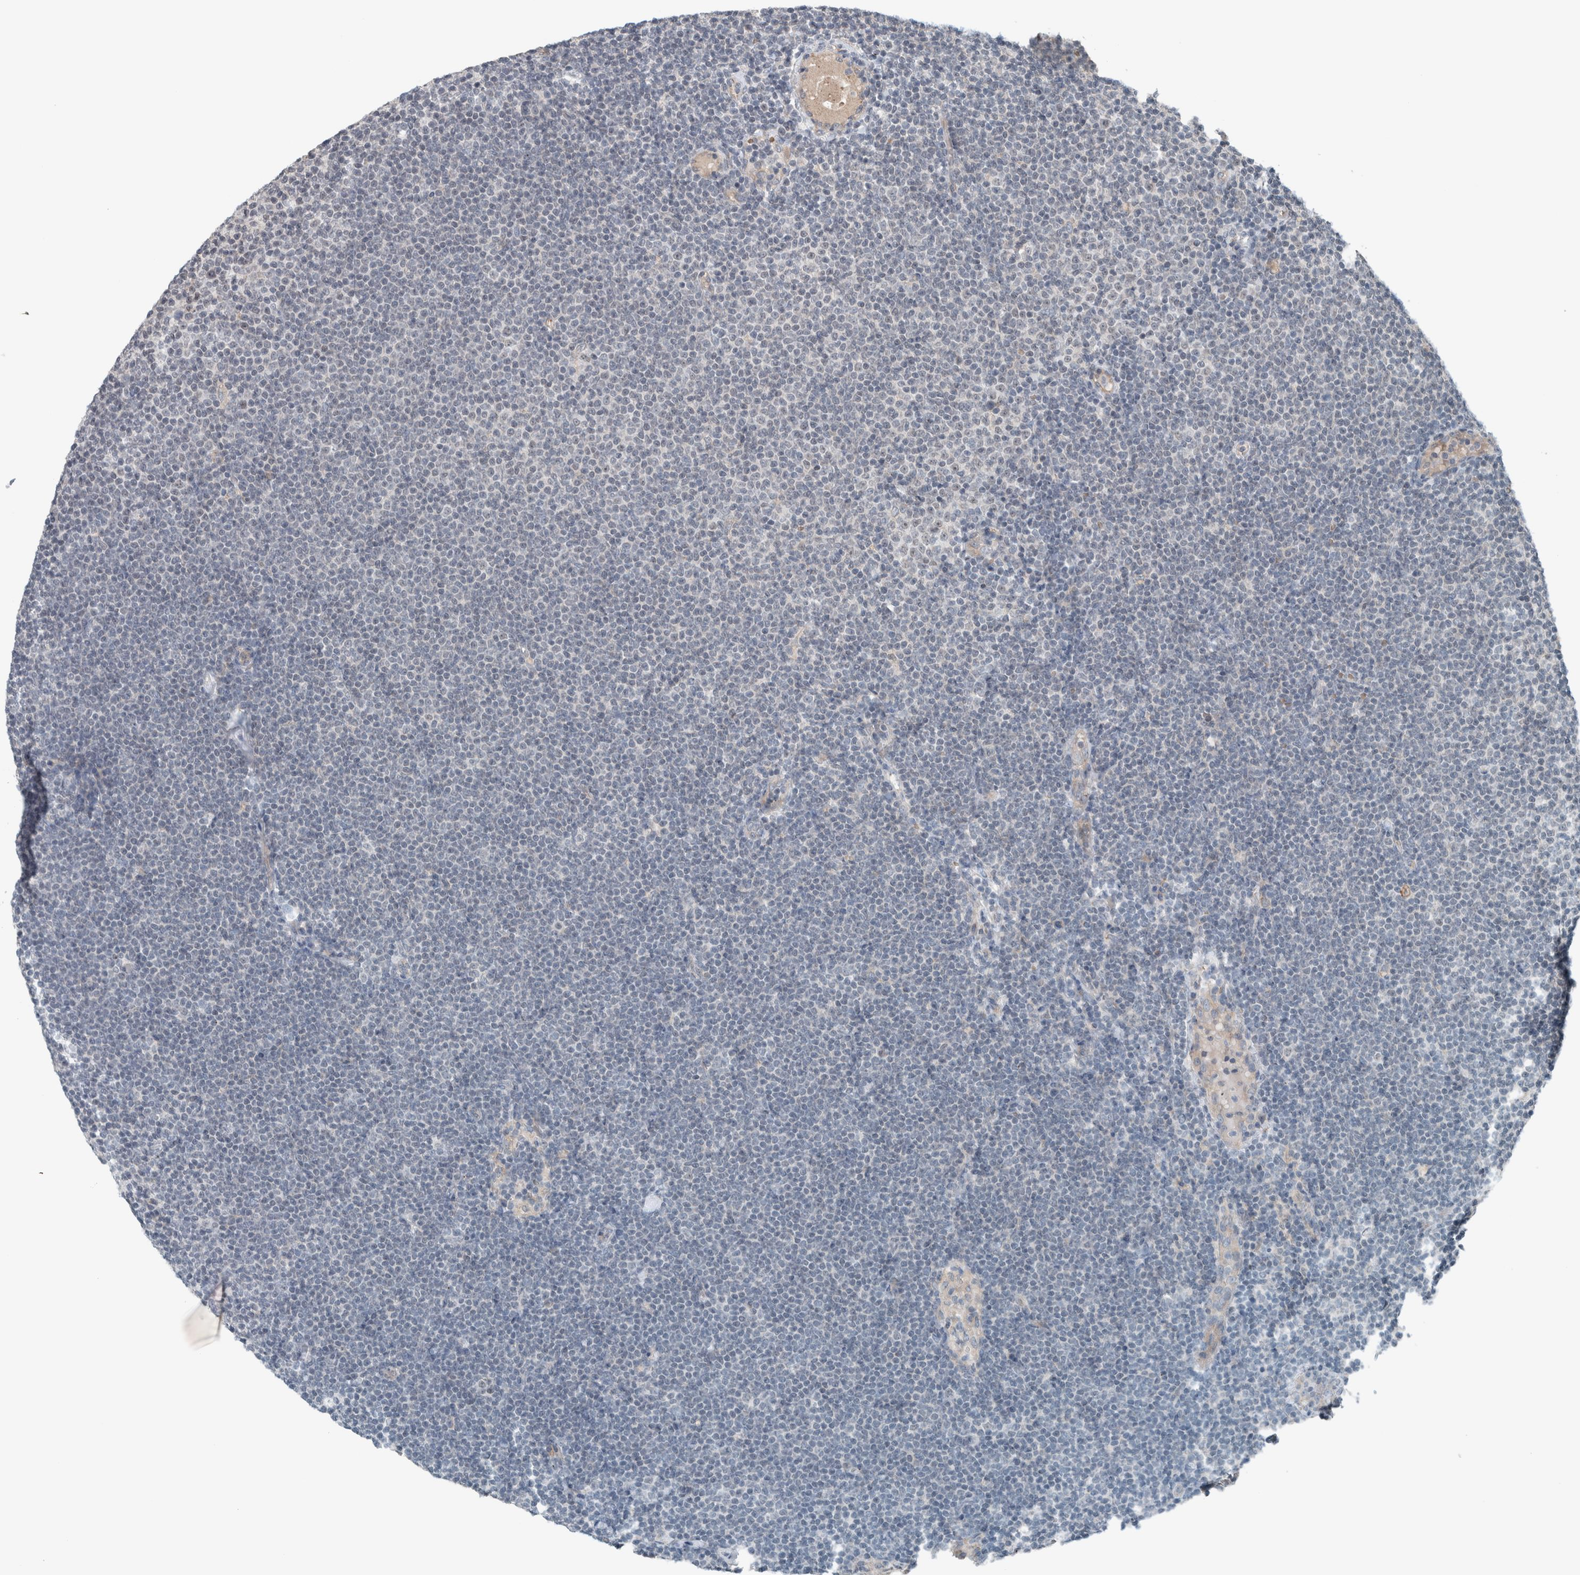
{"staining": {"intensity": "negative", "quantity": "none", "location": "none"}, "tissue": "lymphoma", "cell_type": "Tumor cells", "image_type": "cancer", "snomed": [{"axis": "morphology", "description": "Malignant lymphoma, non-Hodgkin's type, Low grade"}, {"axis": "topography", "description": "Lymph node"}], "caption": "This is an immunohistochemistry (IHC) photomicrograph of low-grade malignant lymphoma, non-Hodgkin's type. There is no positivity in tumor cells.", "gene": "JADE2", "patient": {"sex": "female", "age": 53}}